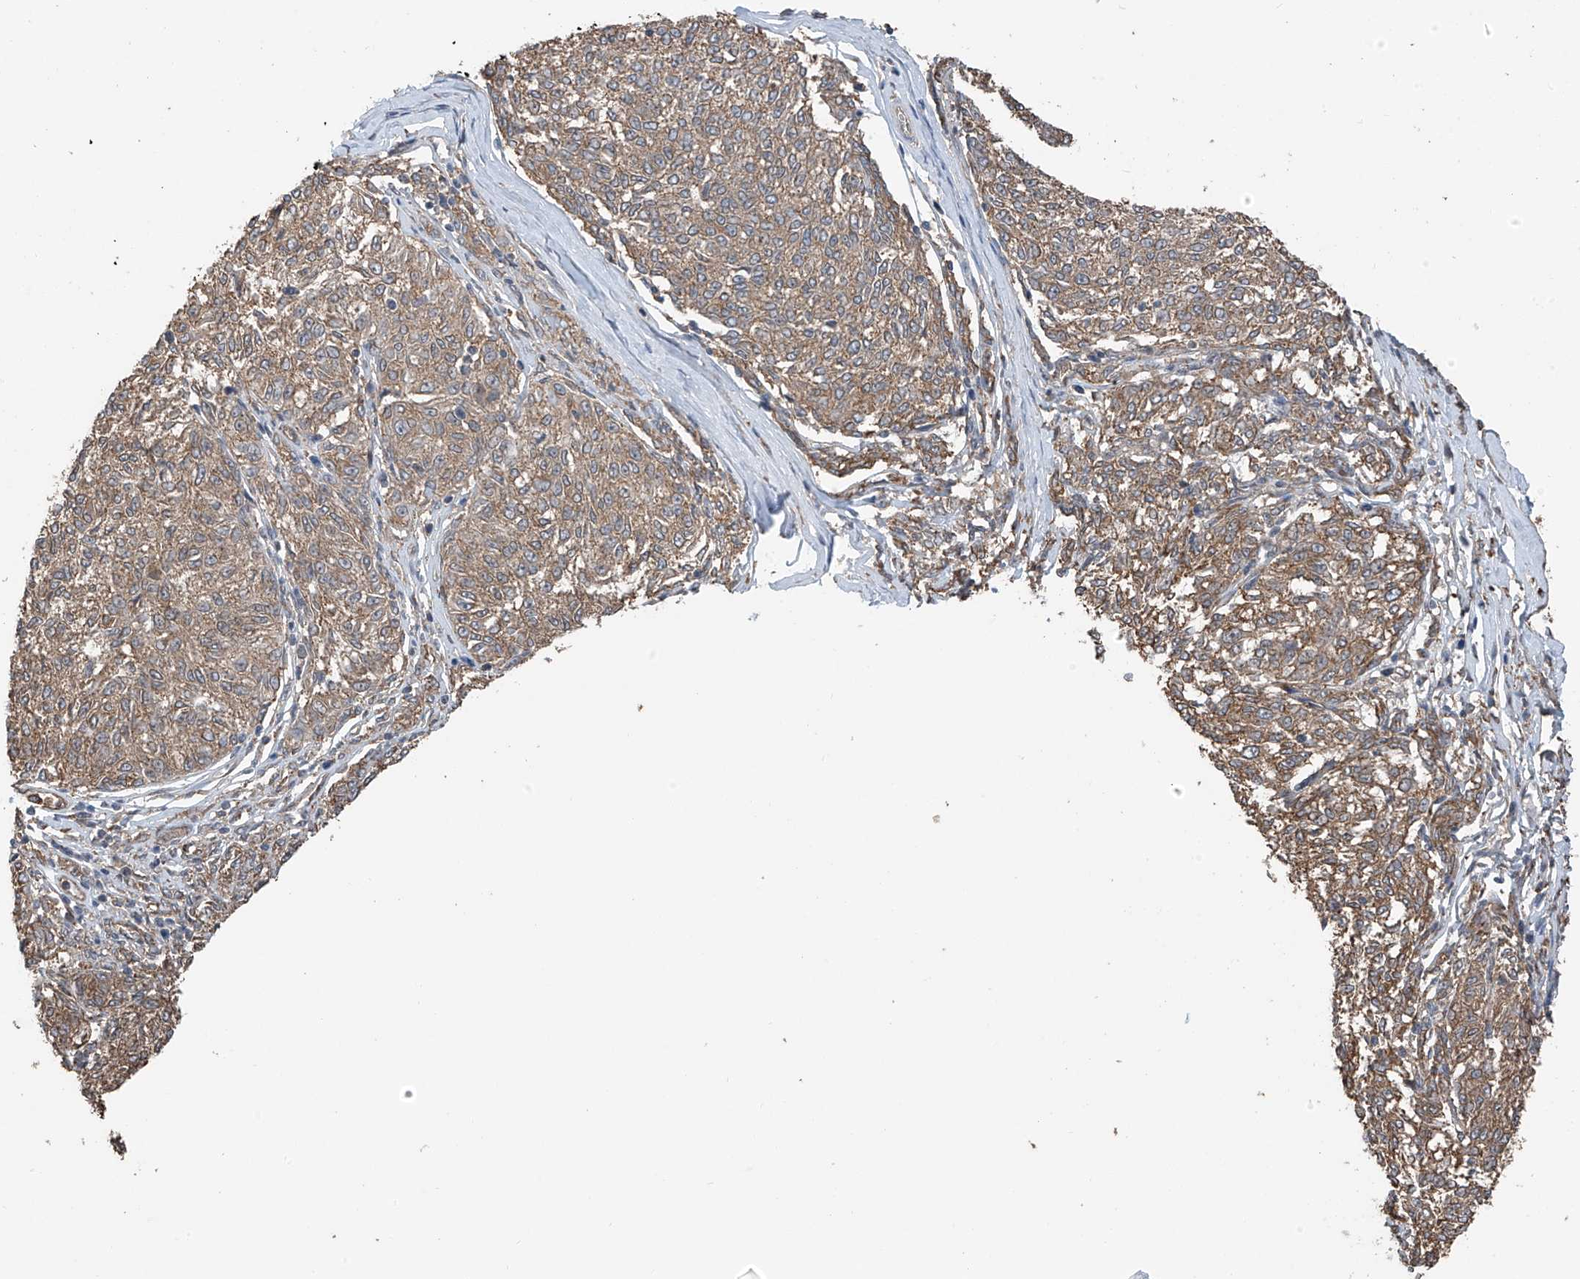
{"staining": {"intensity": "weak", "quantity": ">75%", "location": "cytoplasmic/membranous"}, "tissue": "melanoma", "cell_type": "Tumor cells", "image_type": "cancer", "snomed": [{"axis": "morphology", "description": "Malignant melanoma, NOS"}, {"axis": "topography", "description": "Skin"}], "caption": "IHC photomicrograph of neoplastic tissue: human melanoma stained using IHC shows low levels of weak protein expression localized specifically in the cytoplasmic/membranous of tumor cells, appearing as a cytoplasmic/membranous brown color.", "gene": "ZNF189", "patient": {"sex": "female", "age": 72}}